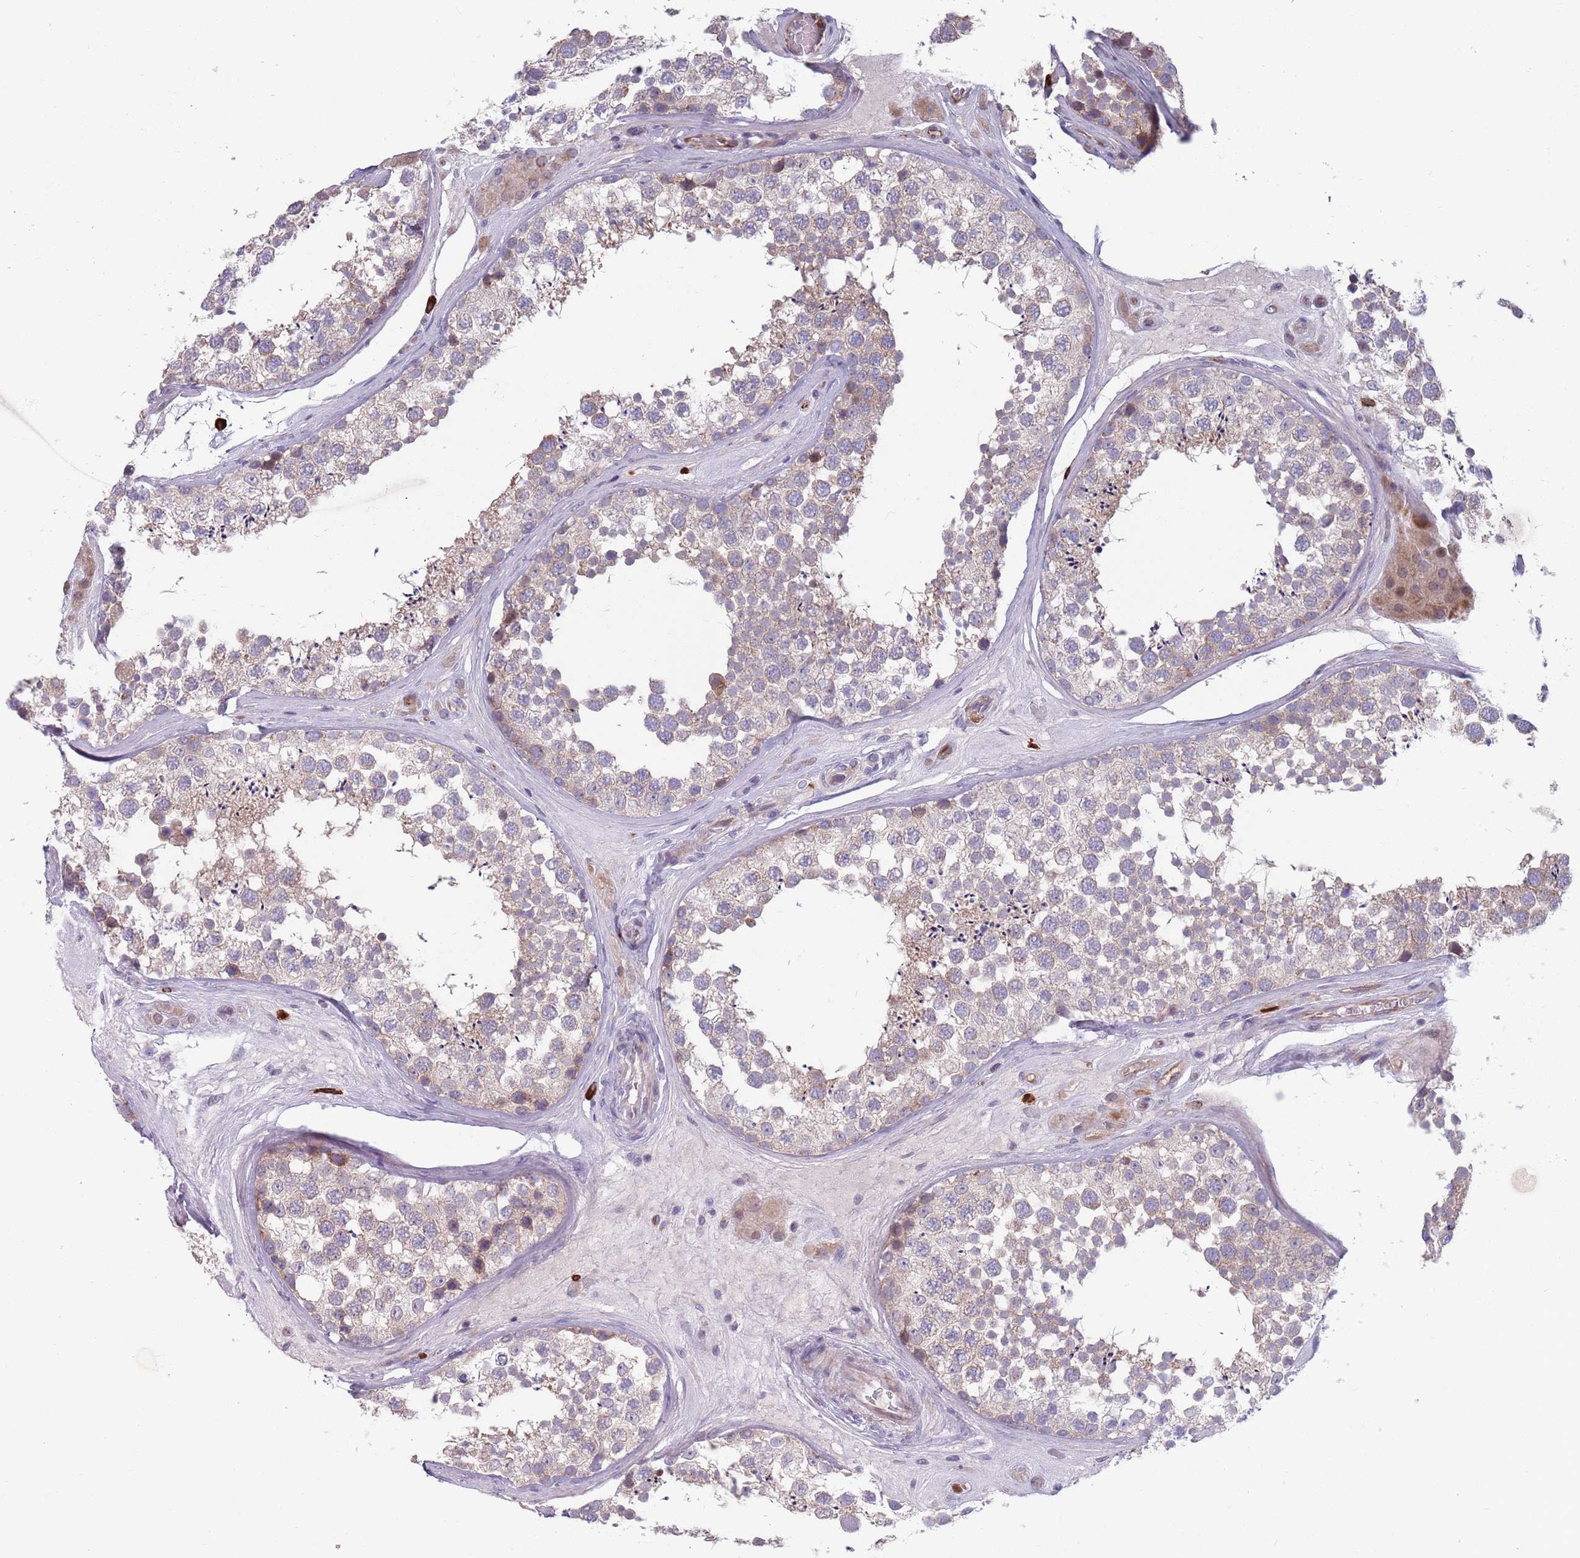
{"staining": {"intensity": "weak", "quantity": ">75%", "location": "cytoplasmic/membranous,nuclear"}, "tissue": "testis", "cell_type": "Cells in seminiferous ducts", "image_type": "normal", "snomed": [{"axis": "morphology", "description": "Normal tissue, NOS"}, {"axis": "topography", "description": "Testis"}], "caption": "Immunohistochemical staining of unremarkable testis displays weak cytoplasmic/membranous,nuclear protein expression in approximately >75% of cells in seminiferous ducts.", "gene": "TYW1B", "patient": {"sex": "male", "age": 46}}